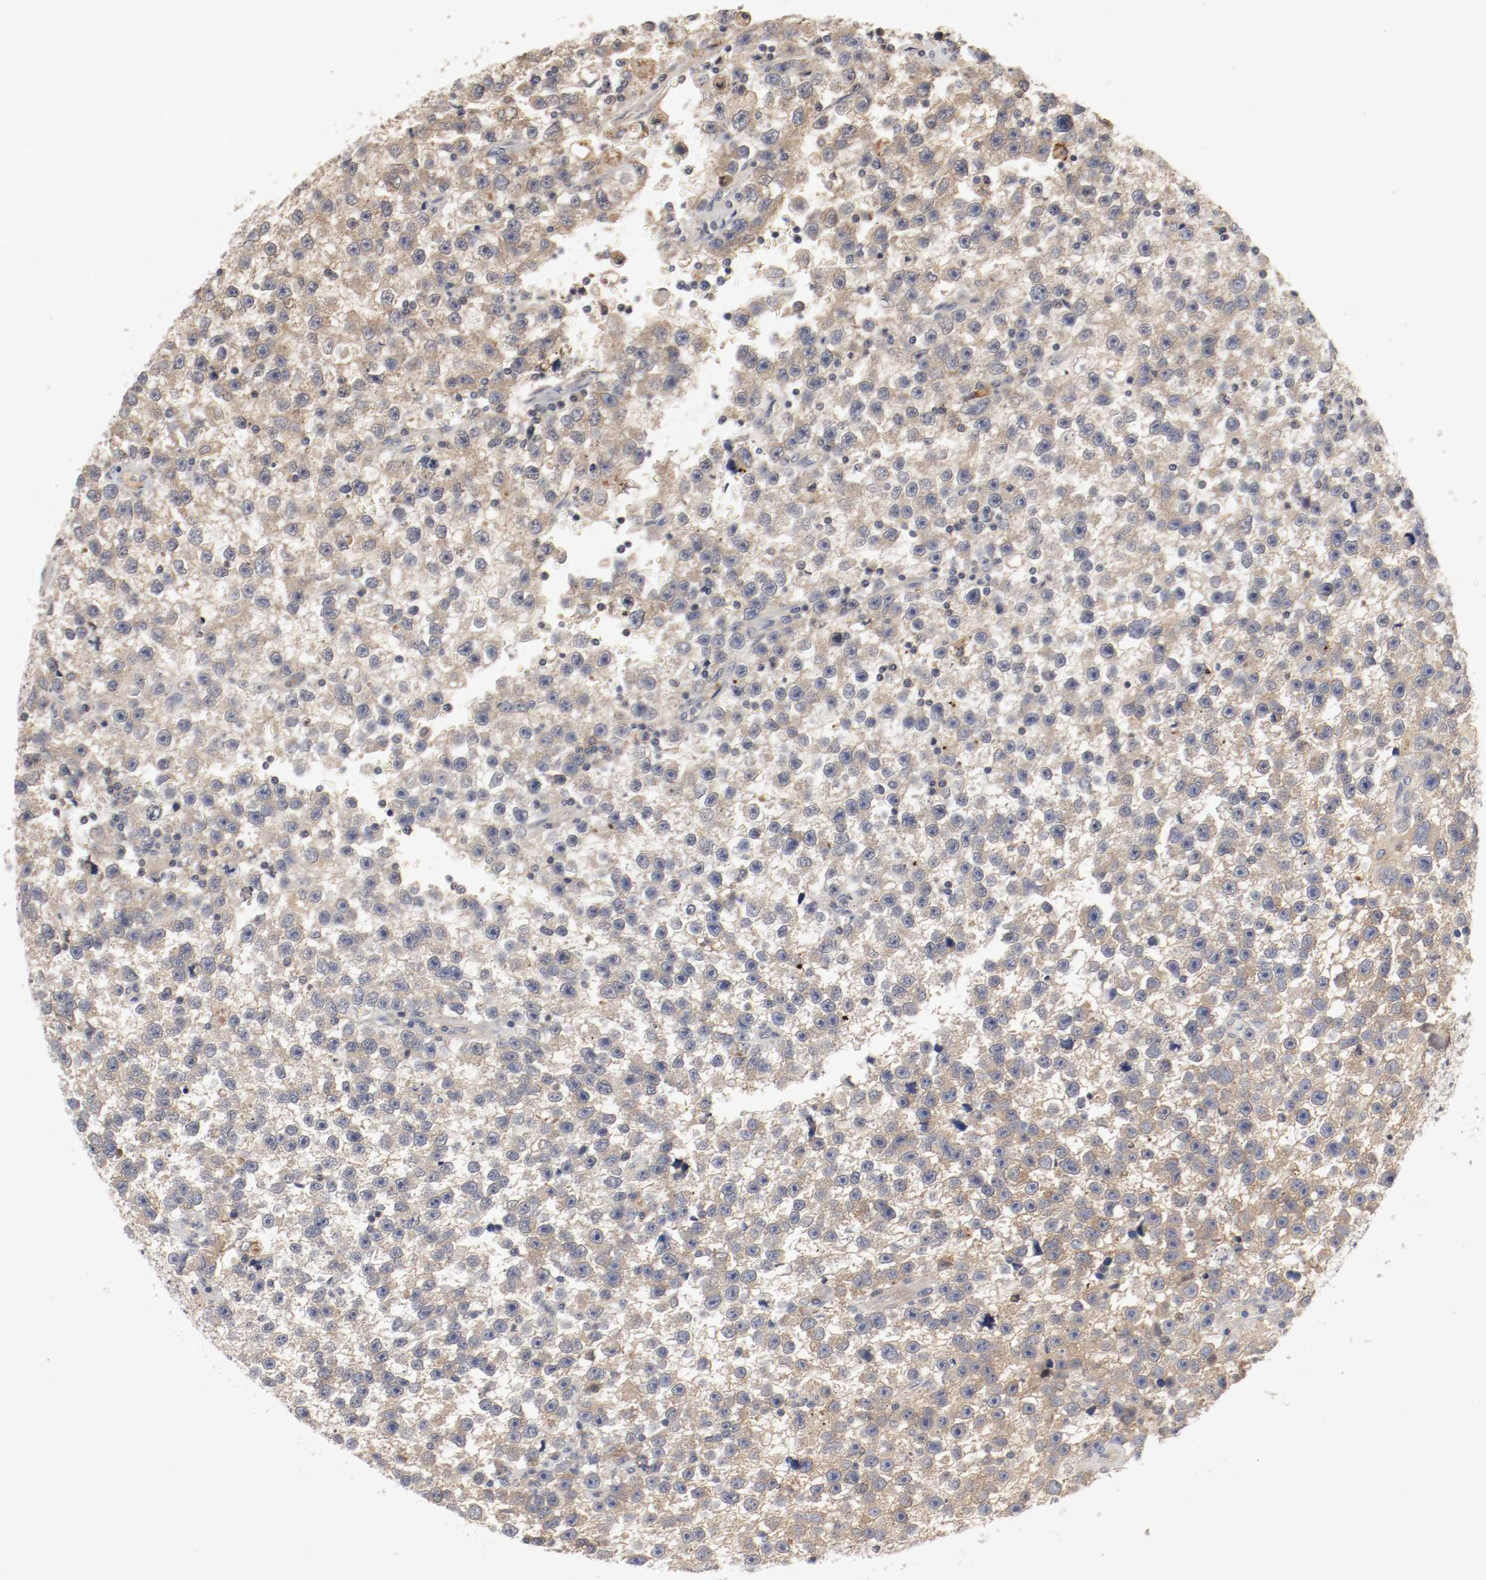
{"staining": {"intensity": "moderate", "quantity": ">75%", "location": "cytoplasmic/membranous"}, "tissue": "testis cancer", "cell_type": "Tumor cells", "image_type": "cancer", "snomed": [{"axis": "morphology", "description": "Seminoma, NOS"}, {"axis": "topography", "description": "Testis"}], "caption": "IHC image of neoplastic tissue: human testis cancer stained using immunohistochemistry (IHC) demonstrates medium levels of moderate protein expression localized specifically in the cytoplasmic/membranous of tumor cells, appearing as a cytoplasmic/membranous brown color.", "gene": "REN", "patient": {"sex": "male", "age": 33}}